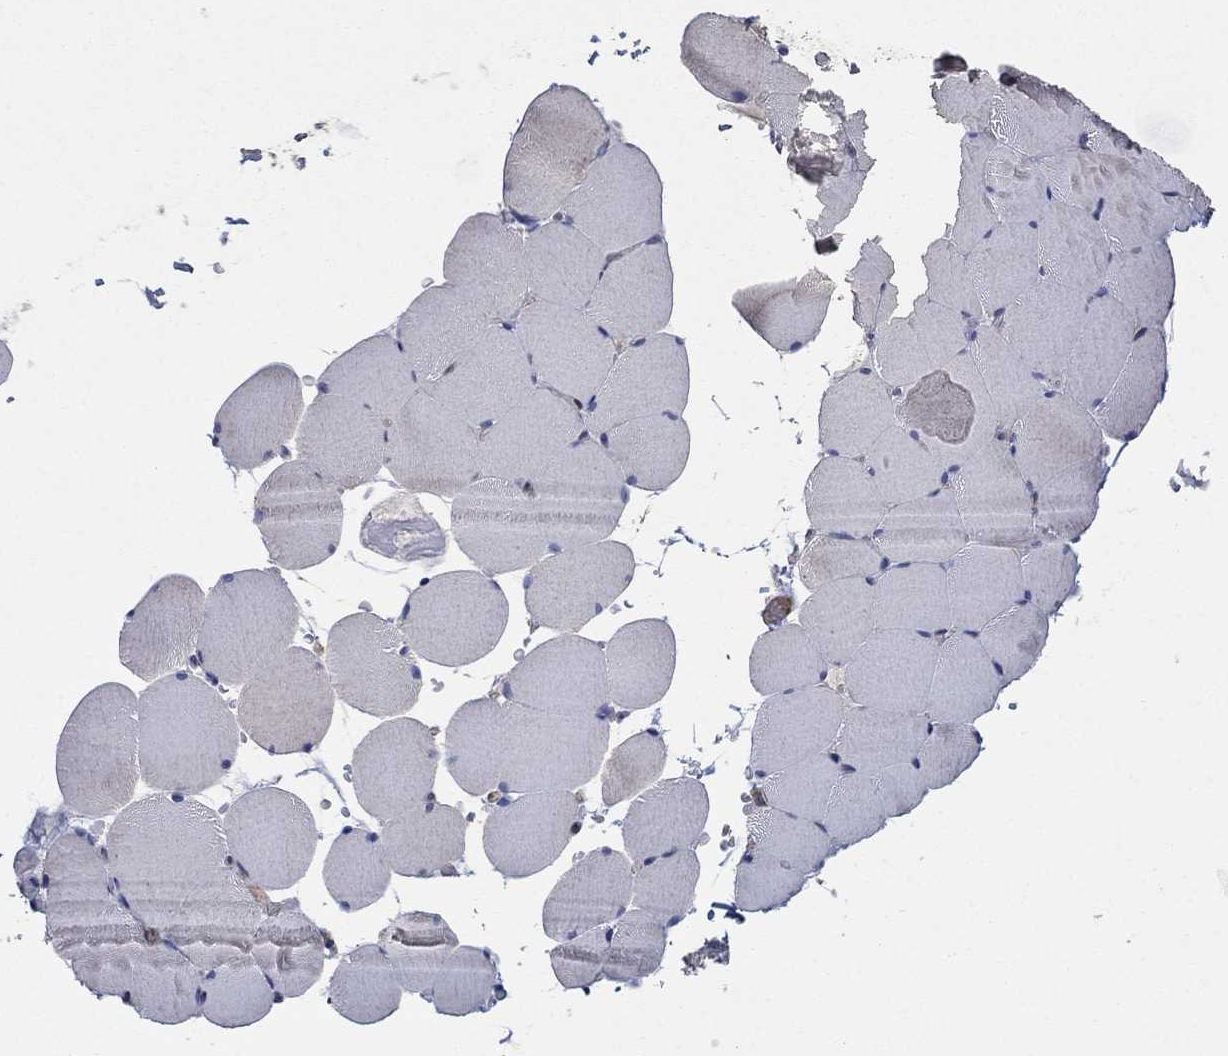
{"staining": {"intensity": "negative", "quantity": "none", "location": "none"}, "tissue": "skeletal muscle", "cell_type": "Myocytes", "image_type": "normal", "snomed": [{"axis": "morphology", "description": "Normal tissue, NOS"}, {"axis": "topography", "description": "Skeletal muscle"}], "caption": "This micrograph is of unremarkable skeletal muscle stained with immunohistochemistry to label a protein in brown with the nuclei are counter-stained blue. There is no staining in myocytes. (Brightfield microscopy of DAB immunohistochemistry (IHC) at high magnification).", "gene": "HID1", "patient": {"sex": "female", "age": 37}}